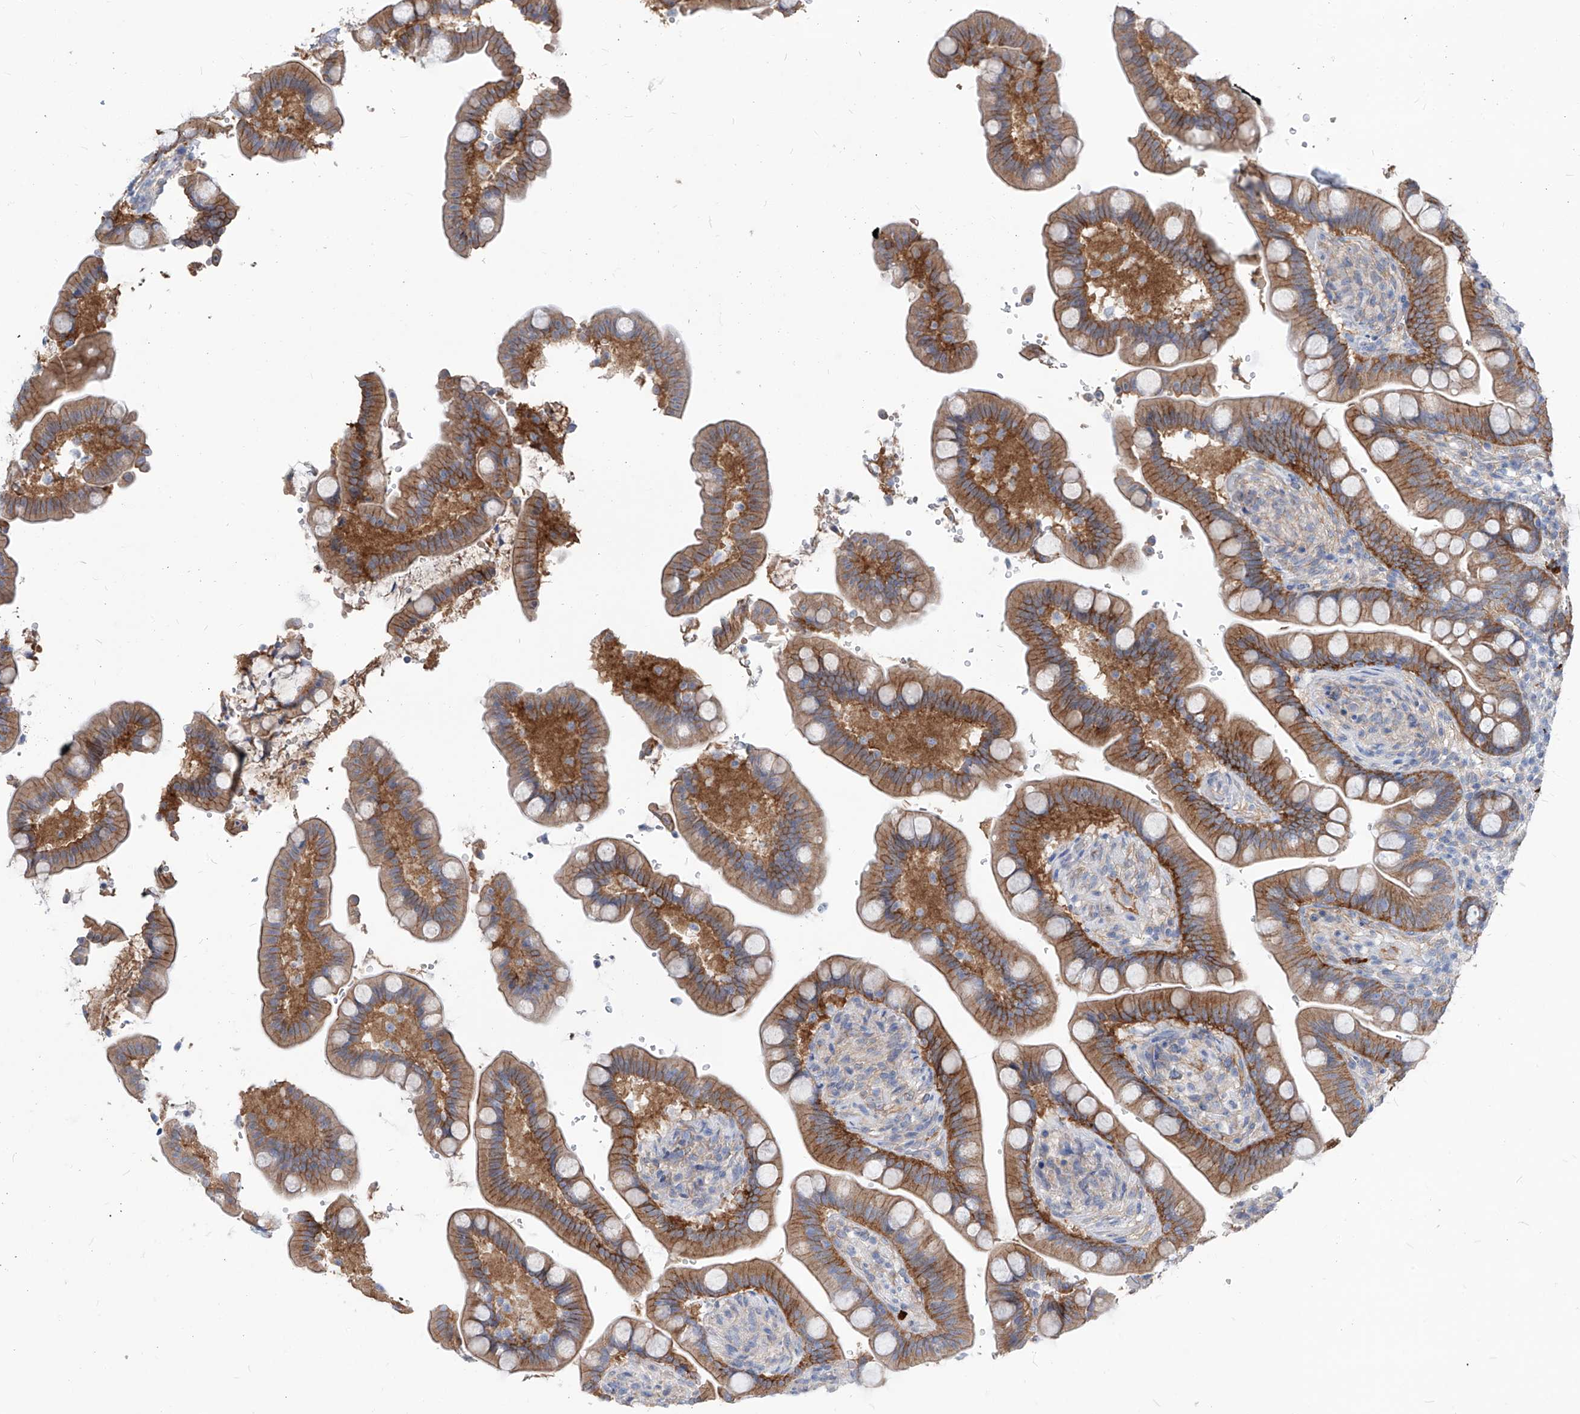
{"staining": {"intensity": "moderate", "quantity": ">75%", "location": "cytoplasmic/membranous"}, "tissue": "colon", "cell_type": "Endothelial cells", "image_type": "normal", "snomed": [{"axis": "morphology", "description": "Normal tissue, NOS"}, {"axis": "topography", "description": "Smooth muscle"}, {"axis": "topography", "description": "Colon"}], "caption": "Protein expression analysis of unremarkable human colon reveals moderate cytoplasmic/membranous expression in approximately >75% of endothelial cells. Nuclei are stained in blue.", "gene": "AKAP10", "patient": {"sex": "male", "age": 73}}